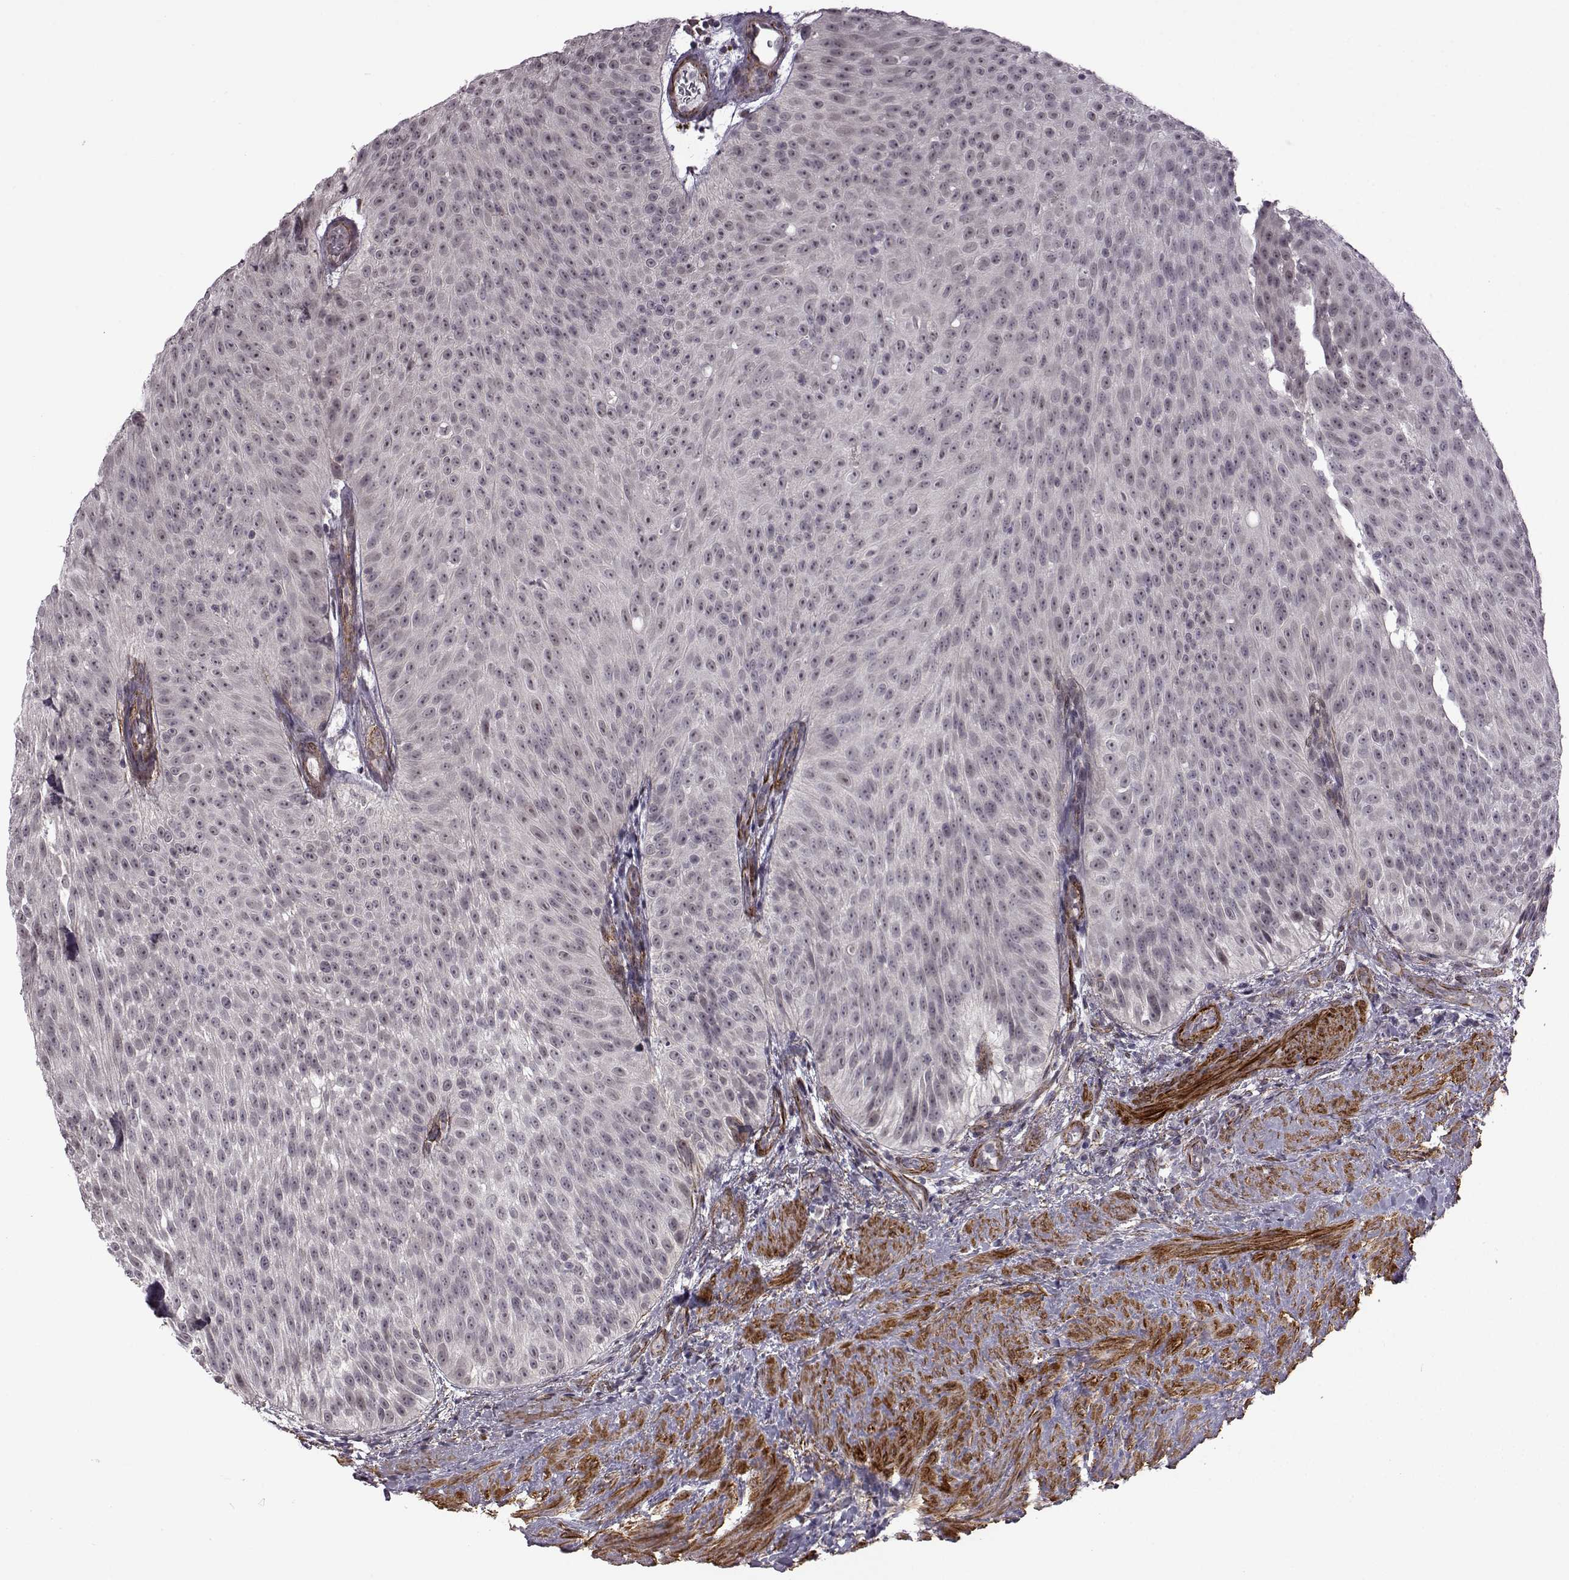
{"staining": {"intensity": "negative", "quantity": "none", "location": "none"}, "tissue": "urothelial cancer", "cell_type": "Tumor cells", "image_type": "cancer", "snomed": [{"axis": "morphology", "description": "Urothelial carcinoma, Low grade"}, {"axis": "topography", "description": "Urinary bladder"}], "caption": "This is an immunohistochemistry image of low-grade urothelial carcinoma. There is no expression in tumor cells.", "gene": "SYNPO2", "patient": {"sex": "male", "age": 78}}